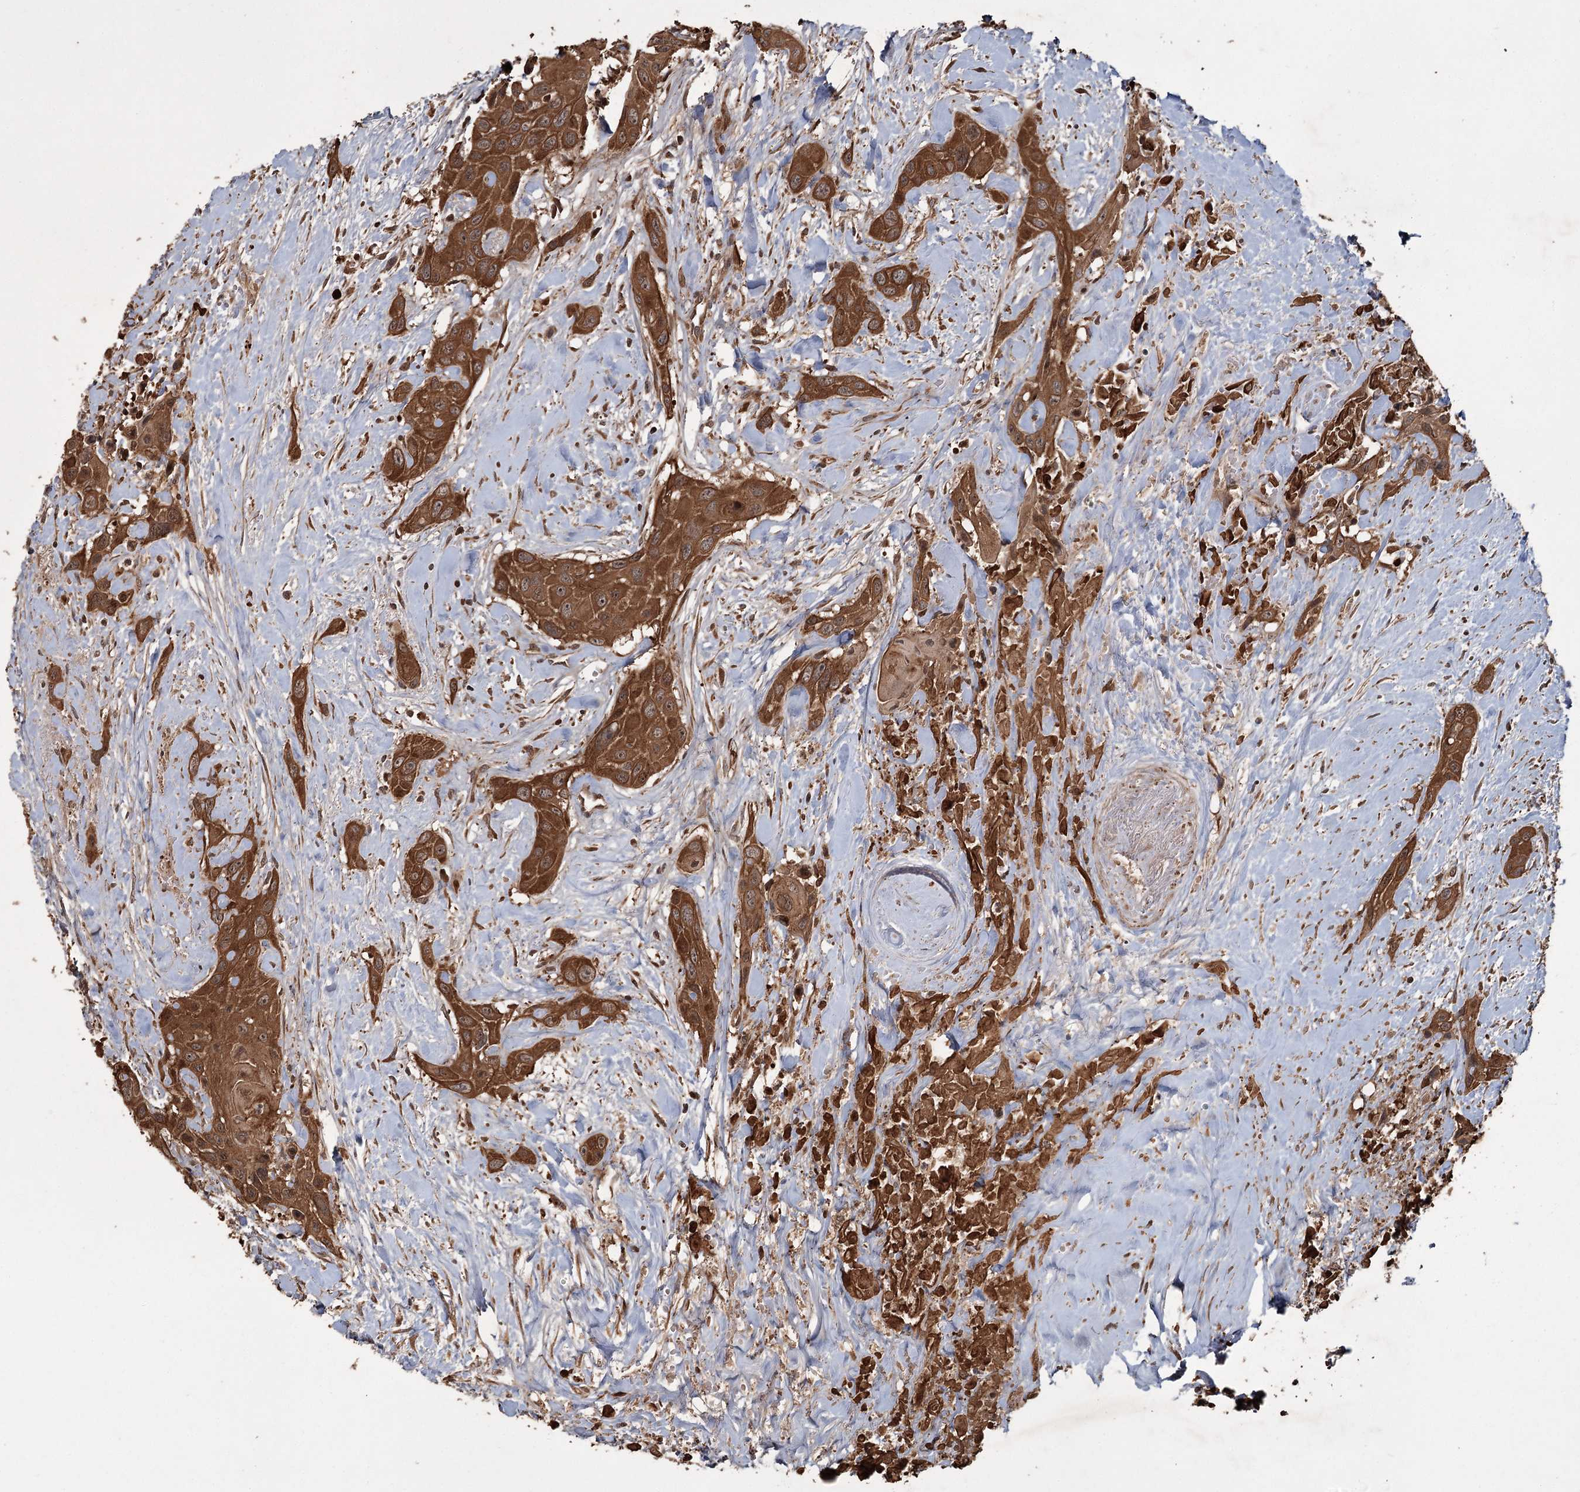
{"staining": {"intensity": "strong", "quantity": ">75%", "location": "cytoplasmic/membranous"}, "tissue": "head and neck cancer", "cell_type": "Tumor cells", "image_type": "cancer", "snomed": [{"axis": "morphology", "description": "Squamous cell carcinoma, NOS"}, {"axis": "topography", "description": "Head-Neck"}], "caption": "Immunohistochemistry (IHC) histopathology image of human head and neck cancer (squamous cell carcinoma) stained for a protein (brown), which shows high levels of strong cytoplasmic/membranous expression in about >75% of tumor cells.", "gene": "RPAP3", "patient": {"sex": "male", "age": 81}}